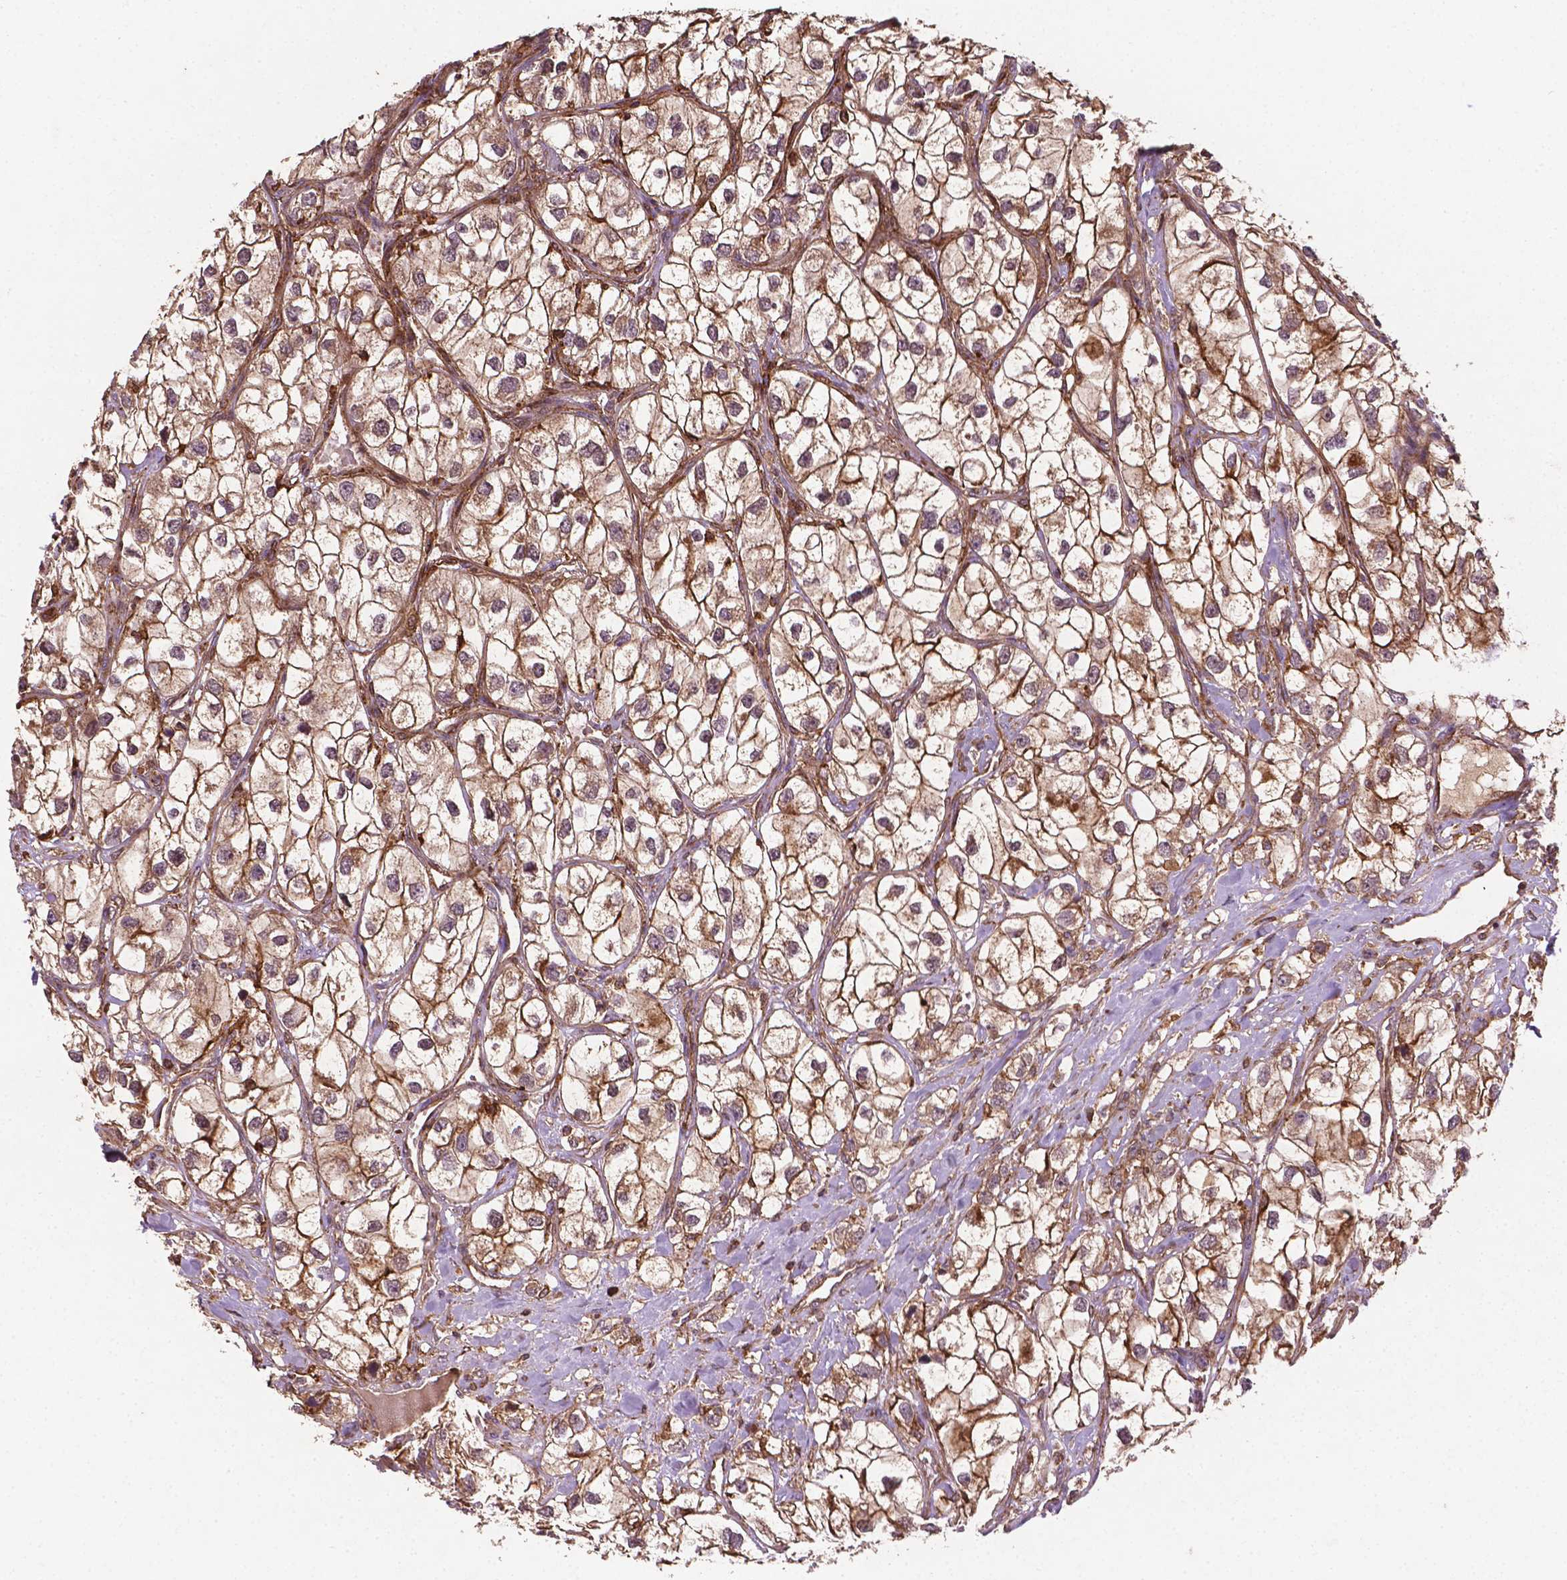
{"staining": {"intensity": "moderate", "quantity": "25%-75%", "location": "cytoplasmic/membranous"}, "tissue": "renal cancer", "cell_type": "Tumor cells", "image_type": "cancer", "snomed": [{"axis": "morphology", "description": "Adenocarcinoma, NOS"}, {"axis": "topography", "description": "Kidney"}], "caption": "Adenocarcinoma (renal) was stained to show a protein in brown. There is medium levels of moderate cytoplasmic/membranous expression in about 25%-75% of tumor cells.", "gene": "ZMYND19", "patient": {"sex": "male", "age": 59}}